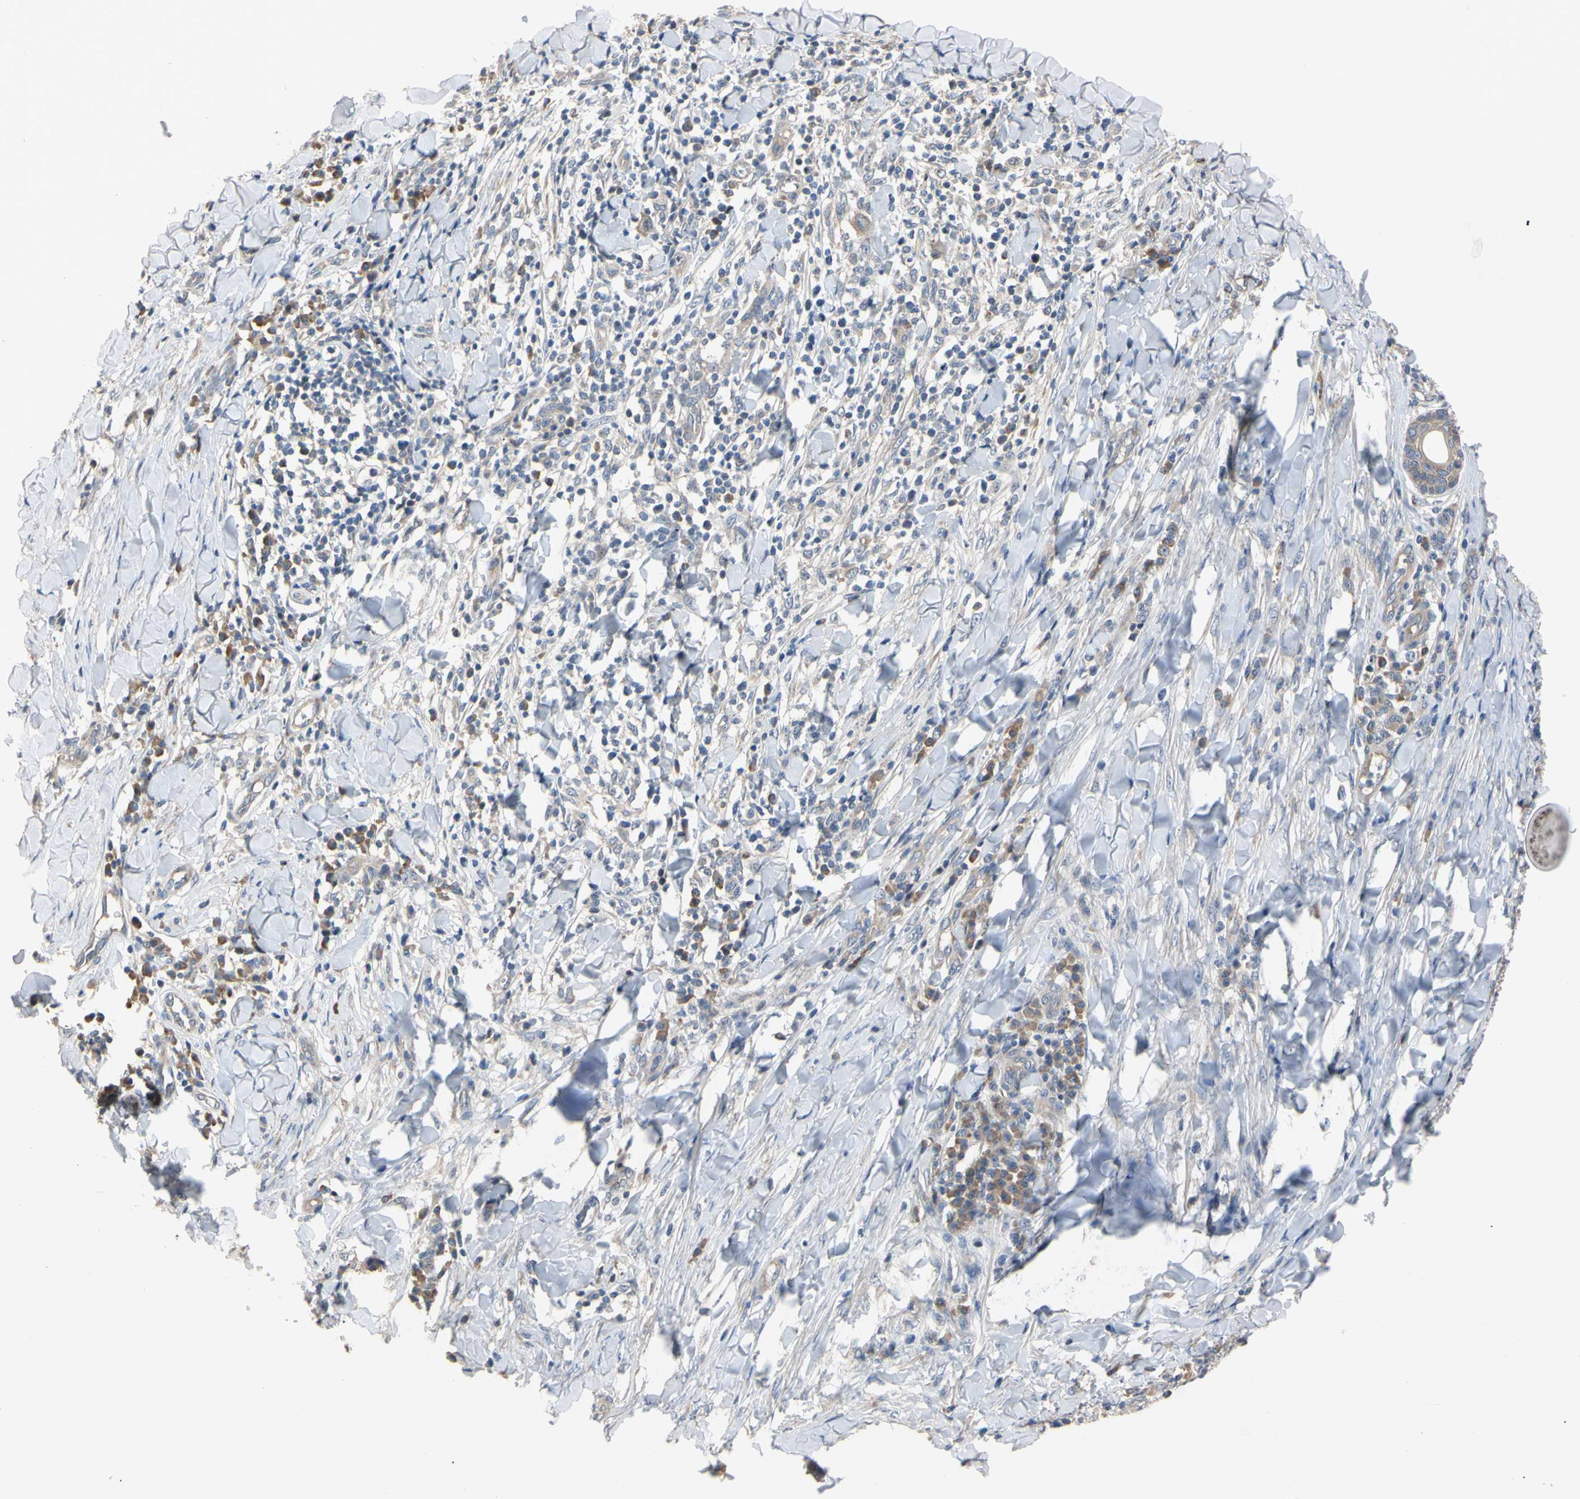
{"staining": {"intensity": "moderate", "quantity": ">75%", "location": "cytoplasmic/membranous"}, "tissue": "skin cancer", "cell_type": "Tumor cells", "image_type": "cancer", "snomed": [{"axis": "morphology", "description": "Squamous cell carcinoma, NOS"}, {"axis": "topography", "description": "Skin"}], "caption": "Immunohistochemistry photomicrograph of neoplastic tissue: skin cancer (squamous cell carcinoma) stained using IHC exhibits medium levels of moderate protein expression localized specifically in the cytoplasmic/membranous of tumor cells, appearing as a cytoplasmic/membranous brown color.", "gene": "RARS1", "patient": {"sex": "male", "age": 24}}